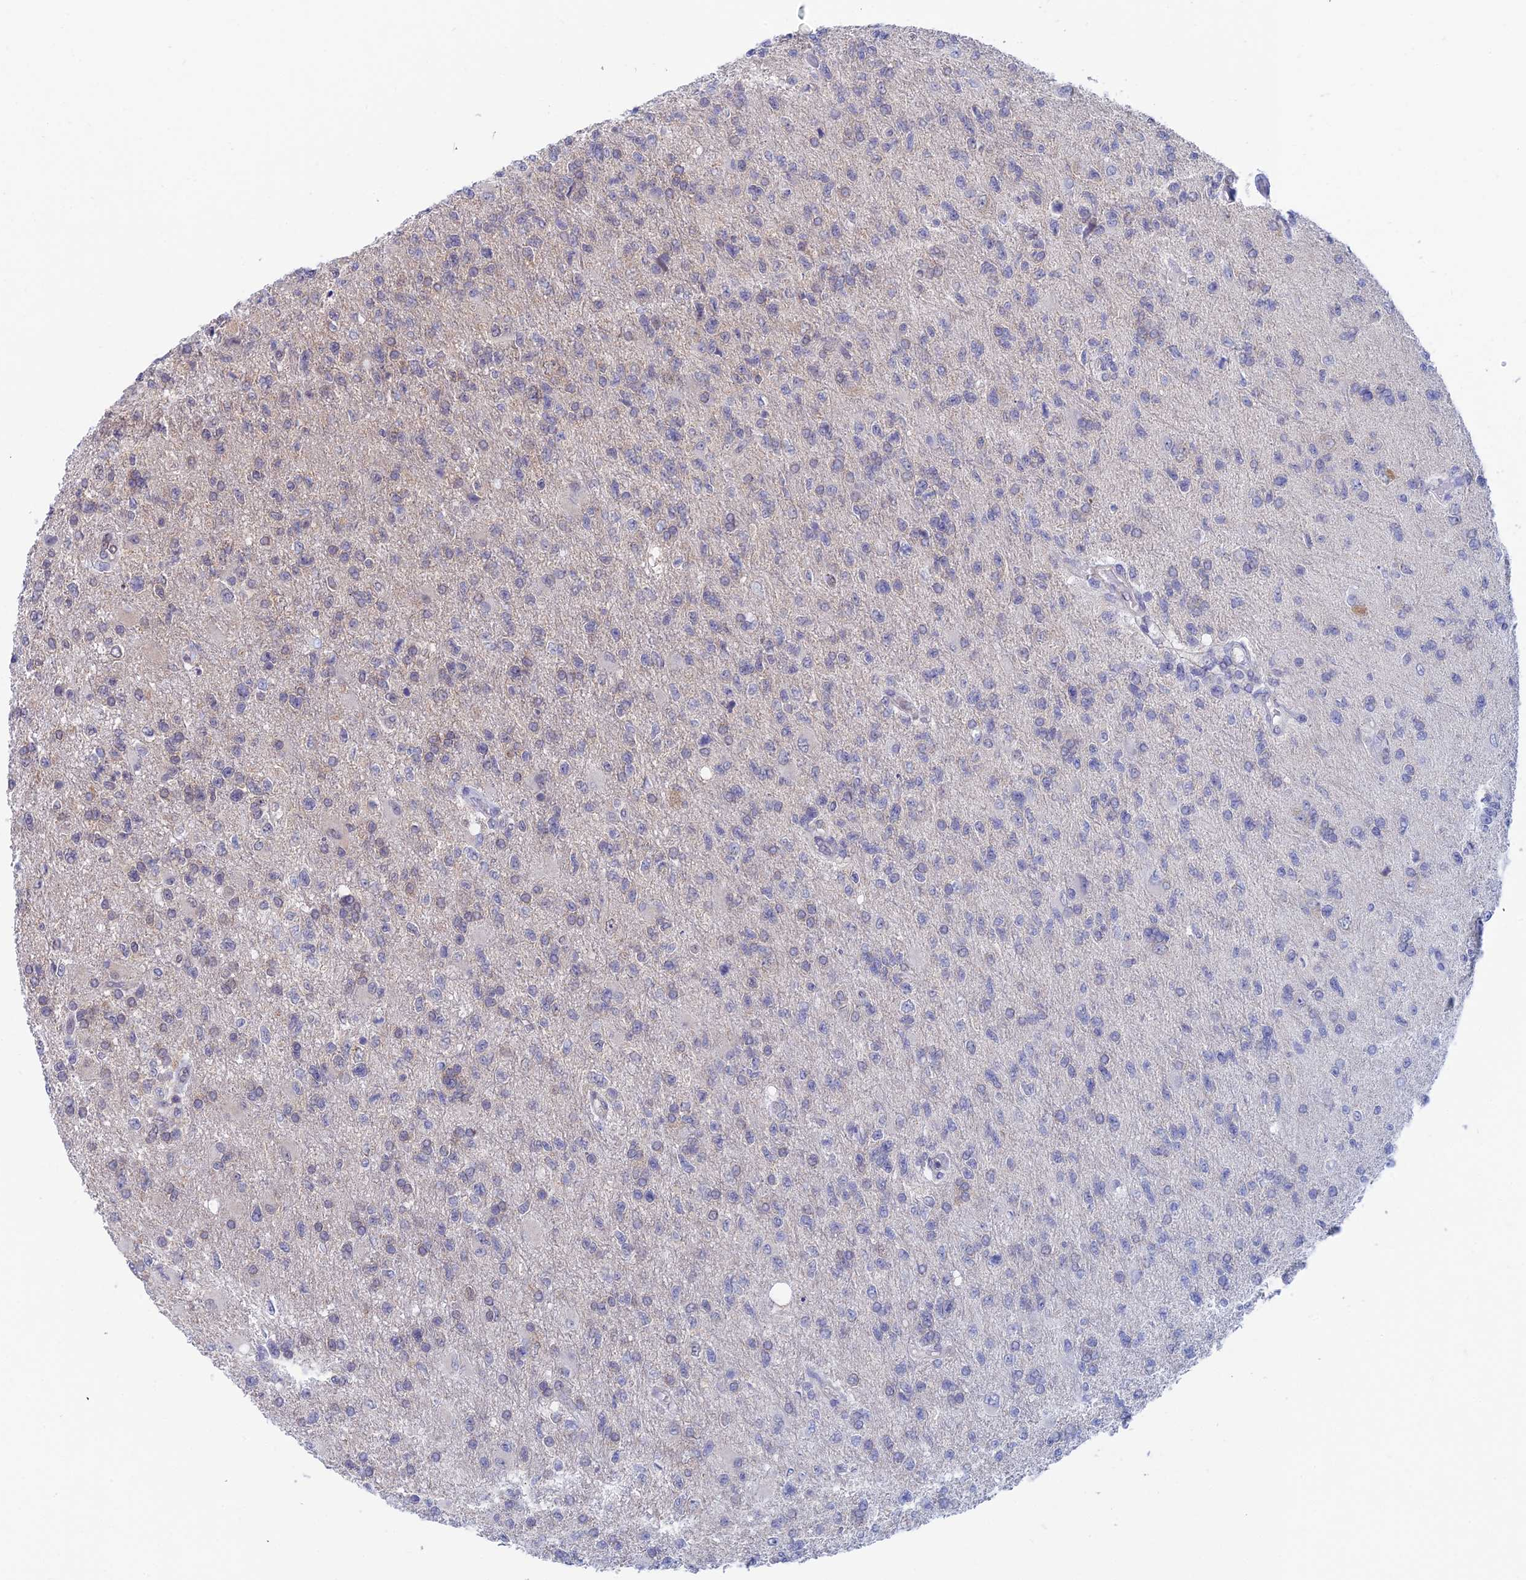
{"staining": {"intensity": "negative", "quantity": "none", "location": "none"}, "tissue": "glioma", "cell_type": "Tumor cells", "image_type": "cancer", "snomed": [{"axis": "morphology", "description": "Glioma, malignant, High grade"}, {"axis": "topography", "description": "Brain"}], "caption": "There is no significant positivity in tumor cells of malignant glioma (high-grade). (Stains: DAB (3,3'-diaminobenzidine) immunohistochemistry (IHC) with hematoxylin counter stain, Microscopy: brightfield microscopy at high magnification).", "gene": "IGBP1", "patient": {"sex": "male", "age": 56}}